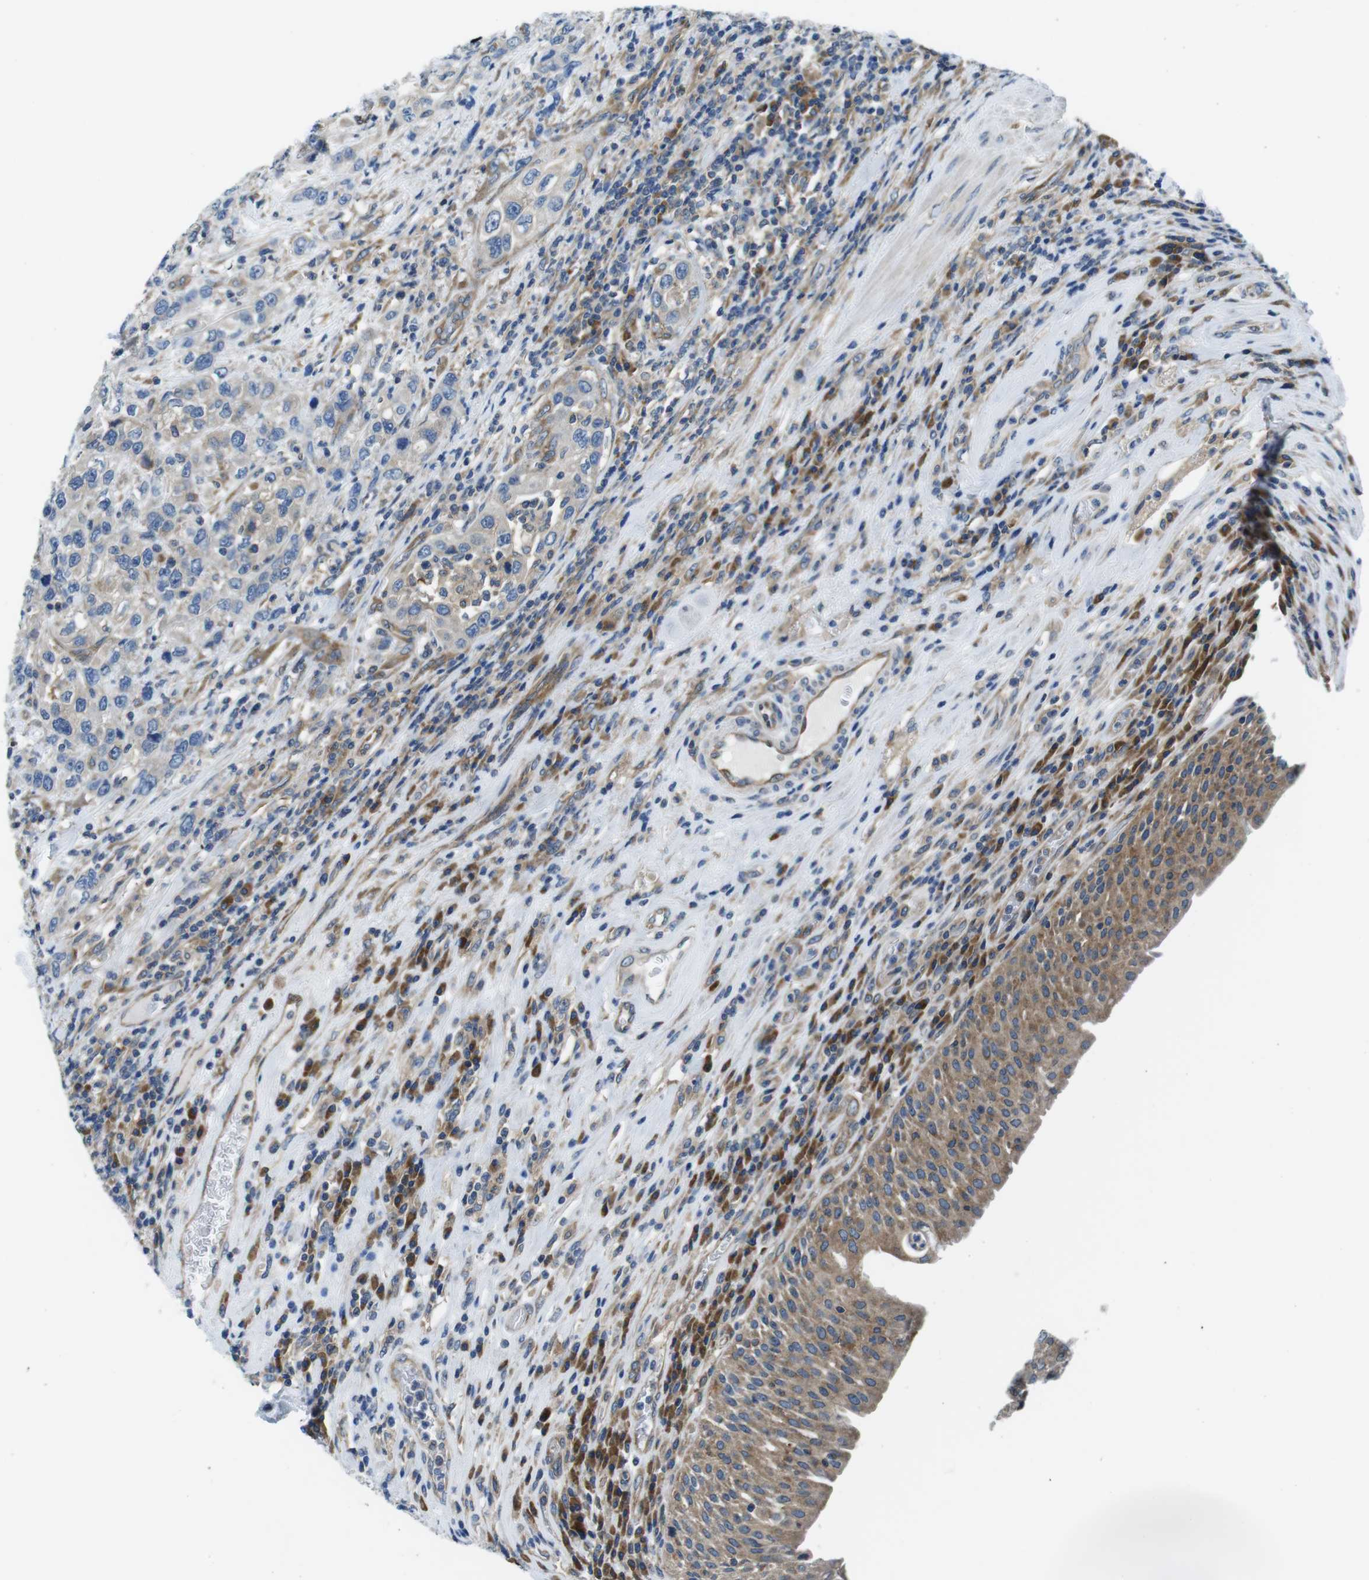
{"staining": {"intensity": "negative", "quantity": "none", "location": "none"}, "tissue": "urothelial cancer", "cell_type": "Tumor cells", "image_type": "cancer", "snomed": [{"axis": "morphology", "description": "Urothelial carcinoma, High grade"}, {"axis": "topography", "description": "Urinary bladder"}], "caption": "IHC photomicrograph of human urothelial cancer stained for a protein (brown), which demonstrates no positivity in tumor cells.", "gene": "EIF2B5", "patient": {"sex": "female", "age": 80}}